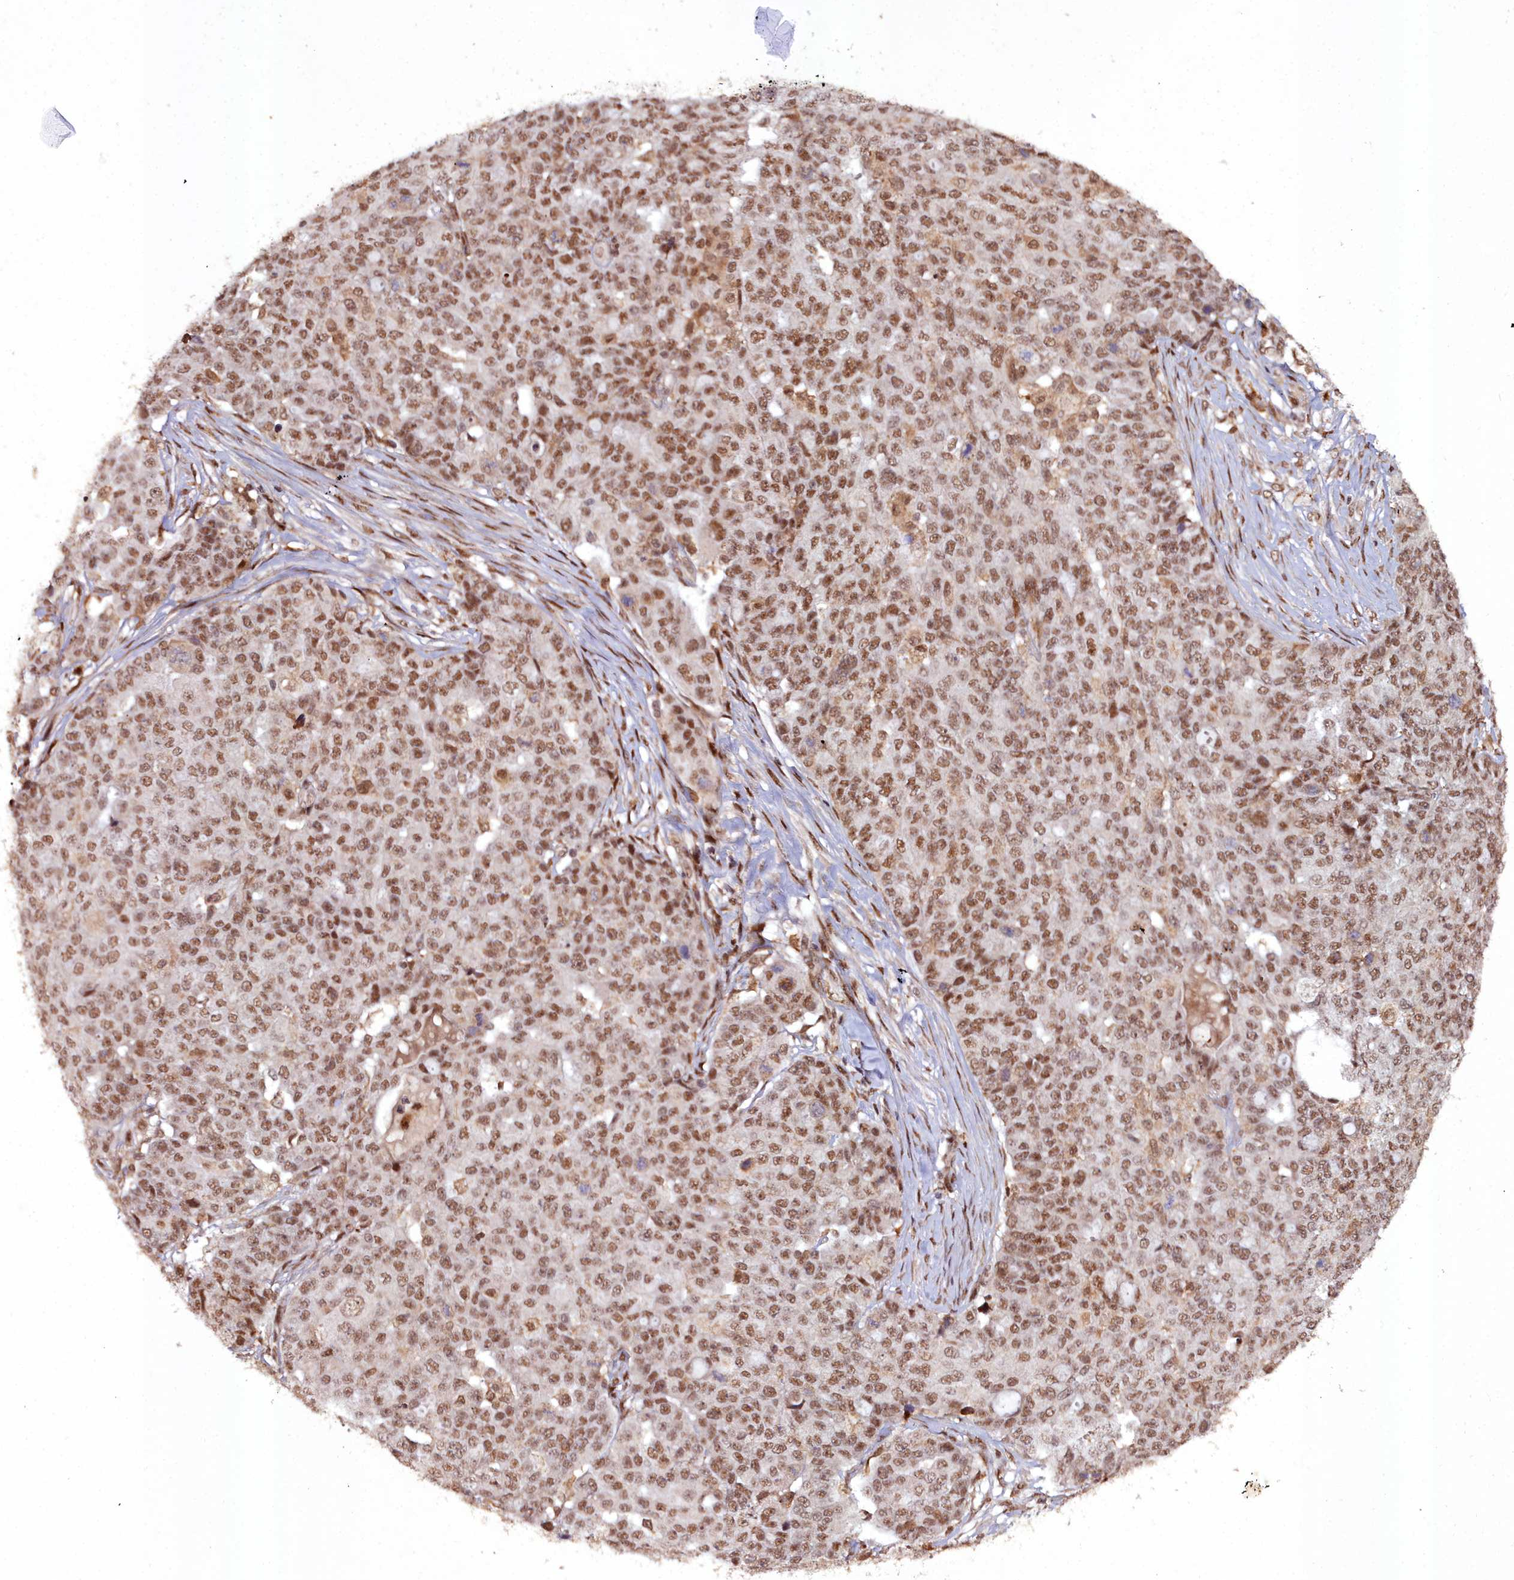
{"staining": {"intensity": "moderate", "quantity": ">75%", "location": "nuclear"}, "tissue": "ovarian cancer", "cell_type": "Tumor cells", "image_type": "cancer", "snomed": [{"axis": "morphology", "description": "Cystadenocarcinoma, serous, NOS"}, {"axis": "topography", "description": "Soft tissue"}, {"axis": "topography", "description": "Ovary"}], "caption": "Immunohistochemical staining of ovarian cancer reveals moderate nuclear protein expression in approximately >75% of tumor cells.", "gene": "CXXC1", "patient": {"sex": "female", "age": 57}}